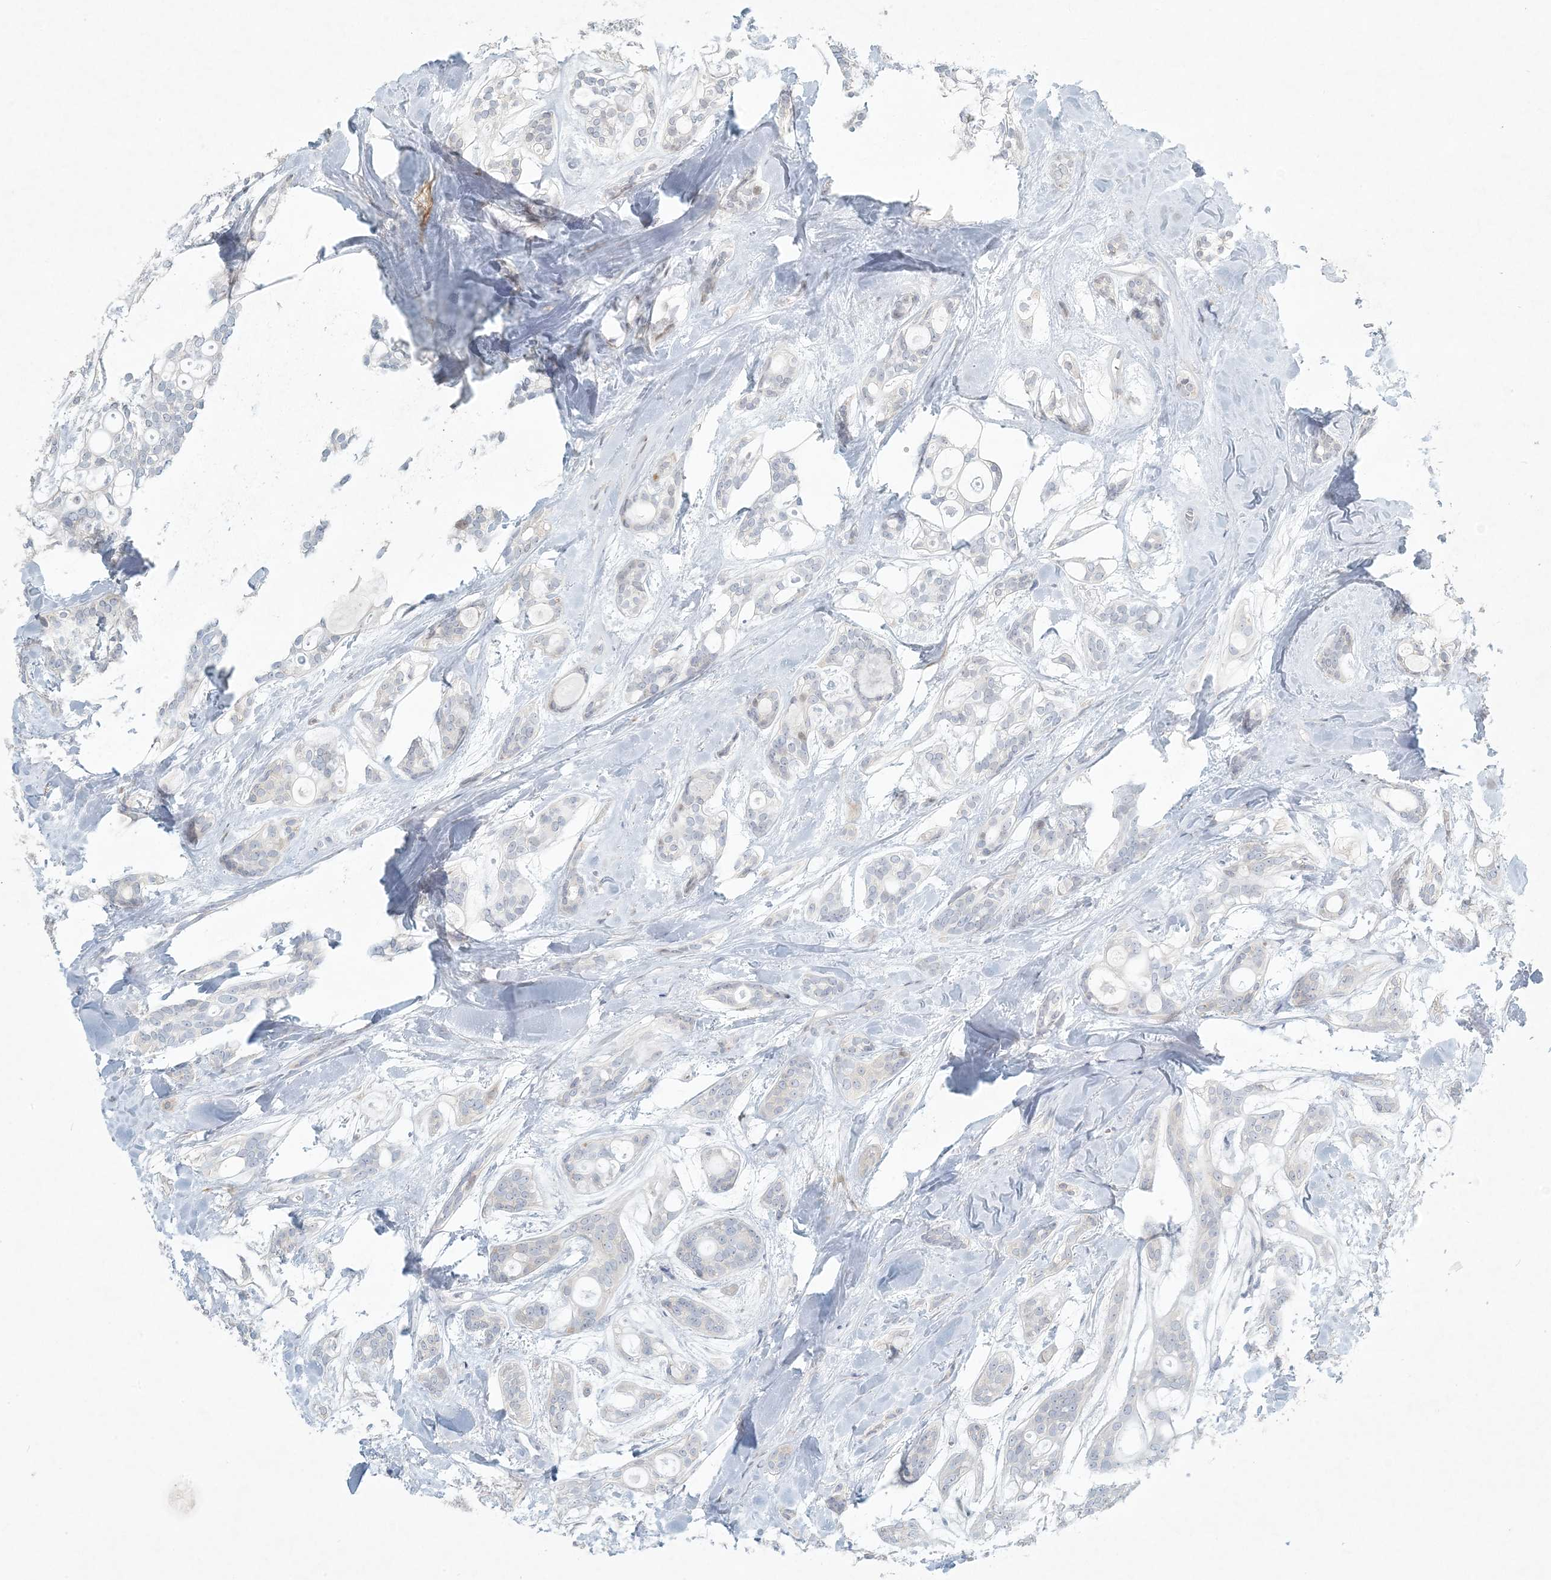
{"staining": {"intensity": "negative", "quantity": "none", "location": "none"}, "tissue": "head and neck cancer", "cell_type": "Tumor cells", "image_type": "cancer", "snomed": [{"axis": "morphology", "description": "Adenocarcinoma, NOS"}, {"axis": "topography", "description": "Head-Neck"}], "caption": "IHC photomicrograph of human head and neck cancer stained for a protein (brown), which shows no expression in tumor cells.", "gene": "ZNF385D", "patient": {"sex": "male", "age": 66}}